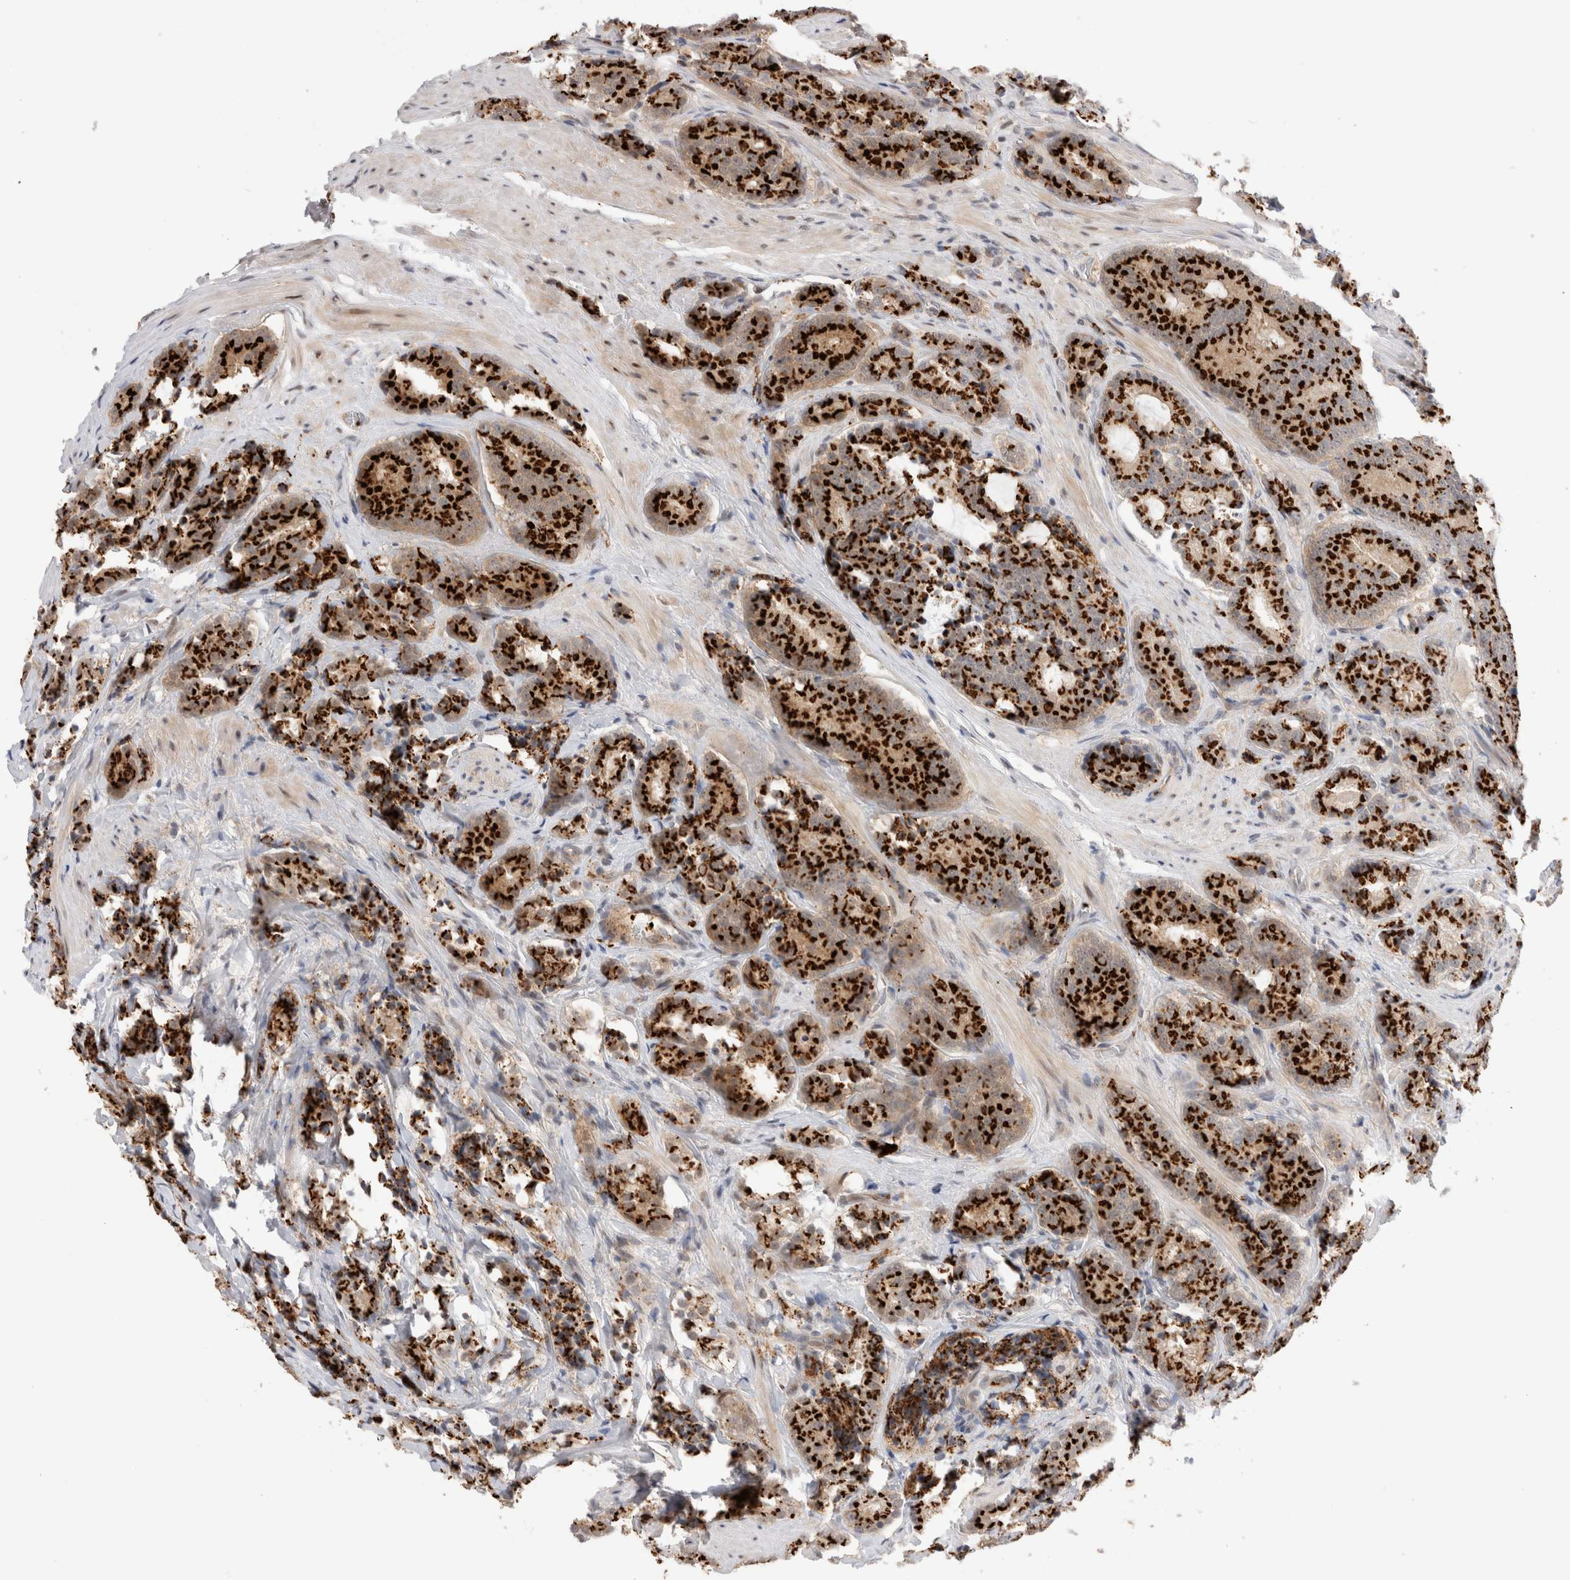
{"staining": {"intensity": "strong", "quantity": ">75%", "location": "cytoplasmic/membranous"}, "tissue": "prostate cancer", "cell_type": "Tumor cells", "image_type": "cancer", "snomed": [{"axis": "morphology", "description": "Adenocarcinoma, High grade"}, {"axis": "topography", "description": "Prostate"}], "caption": "Tumor cells show high levels of strong cytoplasmic/membranous staining in about >75% of cells in human prostate adenocarcinoma (high-grade).", "gene": "VPS28", "patient": {"sex": "male", "age": 61}}